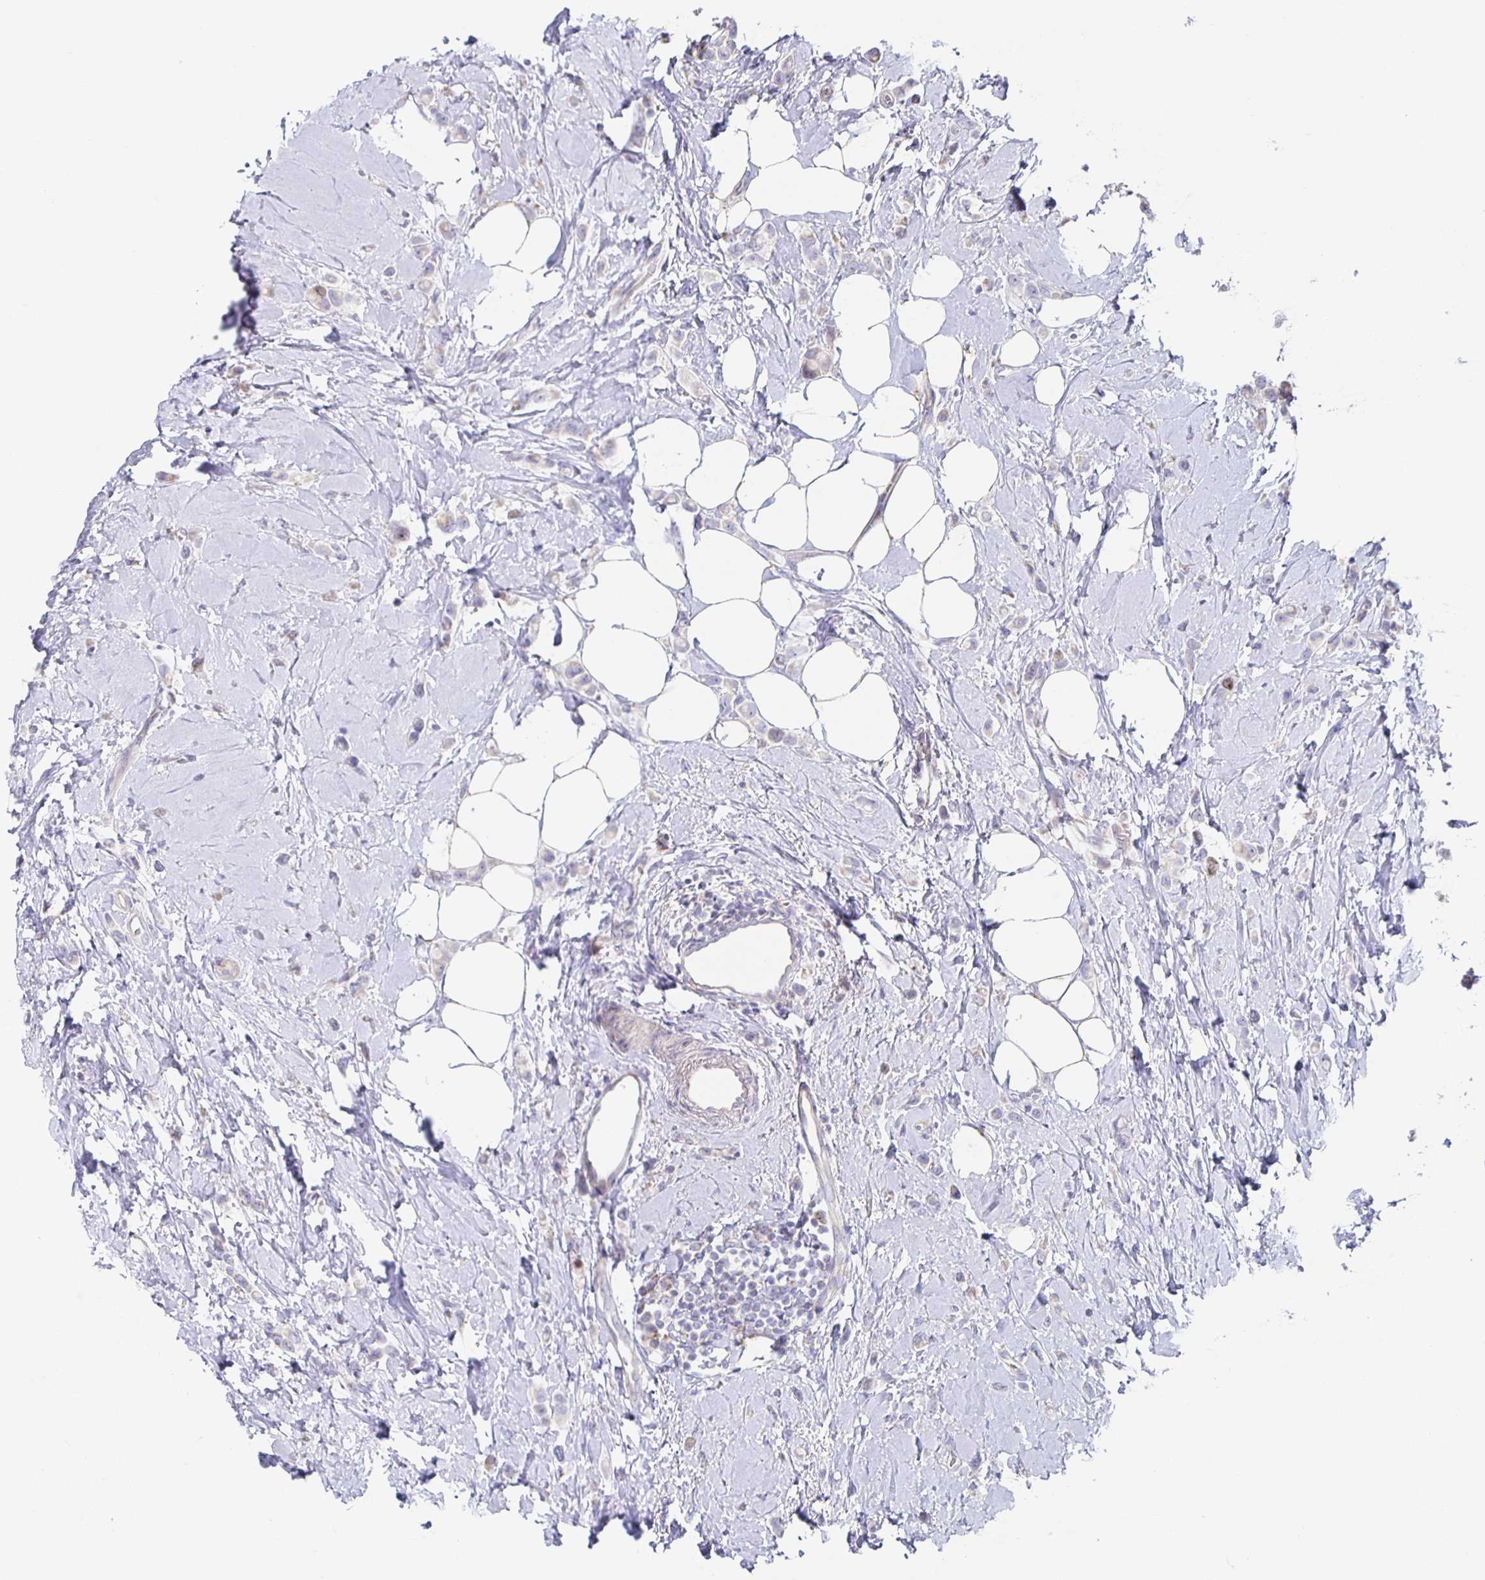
{"staining": {"intensity": "weak", "quantity": "<25%", "location": "cytoplasmic/membranous"}, "tissue": "breast cancer", "cell_type": "Tumor cells", "image_type": "cancer", "snomed": [{"axis": "morphology", "description": "Lobular carcinoma"}, {"axis": "topography", "description": "Breast"}], "caption": "Tumor cells are negative for protein expression in human breast cancer.", "gene": "CENPH", "patient": {"sex": "female", "age": 66}}